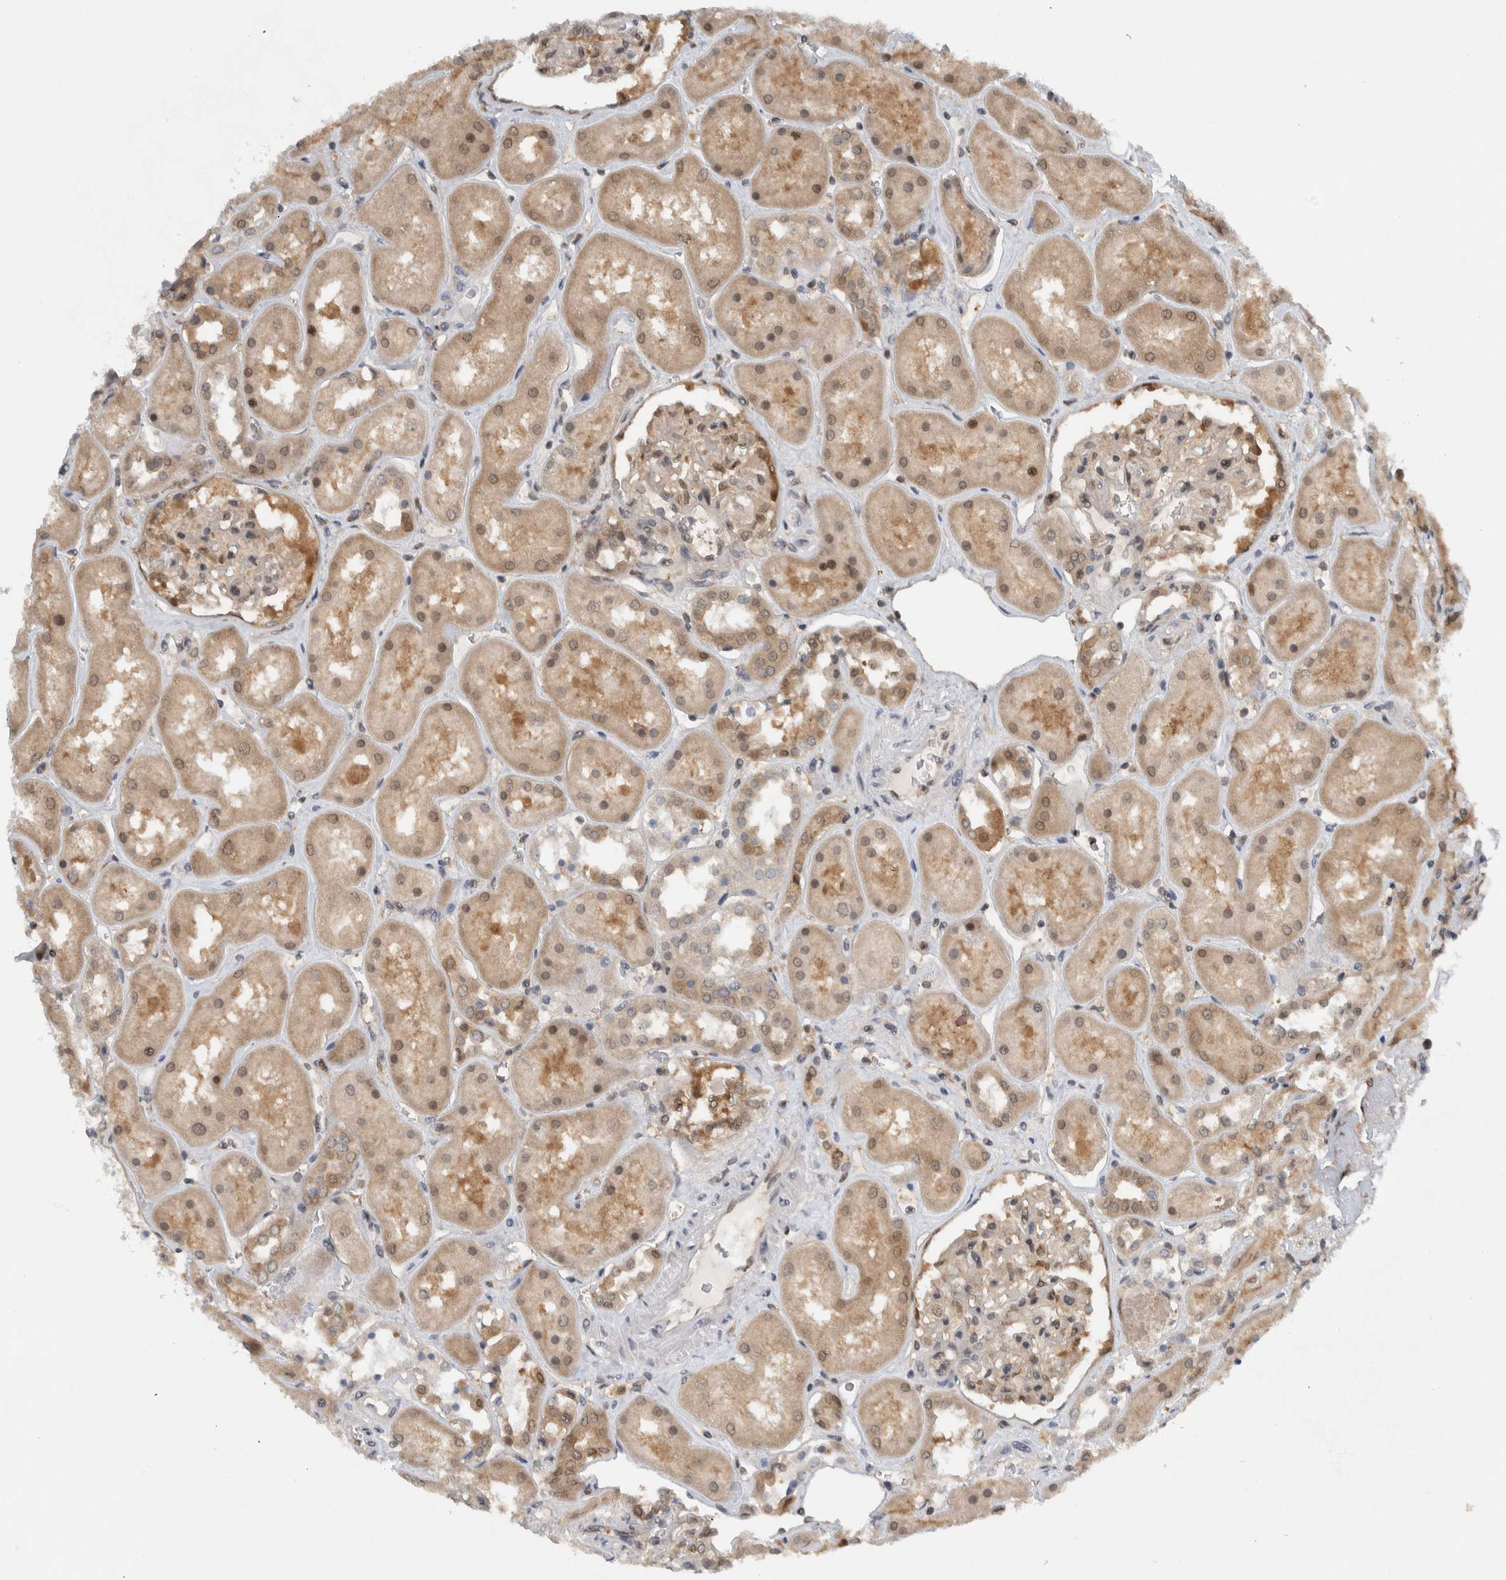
{"staining": {"intensity": "moderate", "quantity": "<25%", "location": "cytoplasmic/membranous"}, "tissue": "kidney", "cell_type": "Cells in glomeruli", "image_type": "normal", "snomed": [{"axis": "morphology", "description": "Normal tissue, NOS"}, {"axis": "topography", "description": "Kidney"}], "caption": "Normal kidney displays moderate cytoplasmic/membranous positivity in about <25% of cells in glomeruli The protein is shown in brown color, while the nuclei are stained blue..", "gene": "CCDC43", "patient": {"sex": "male", "age": 70}}